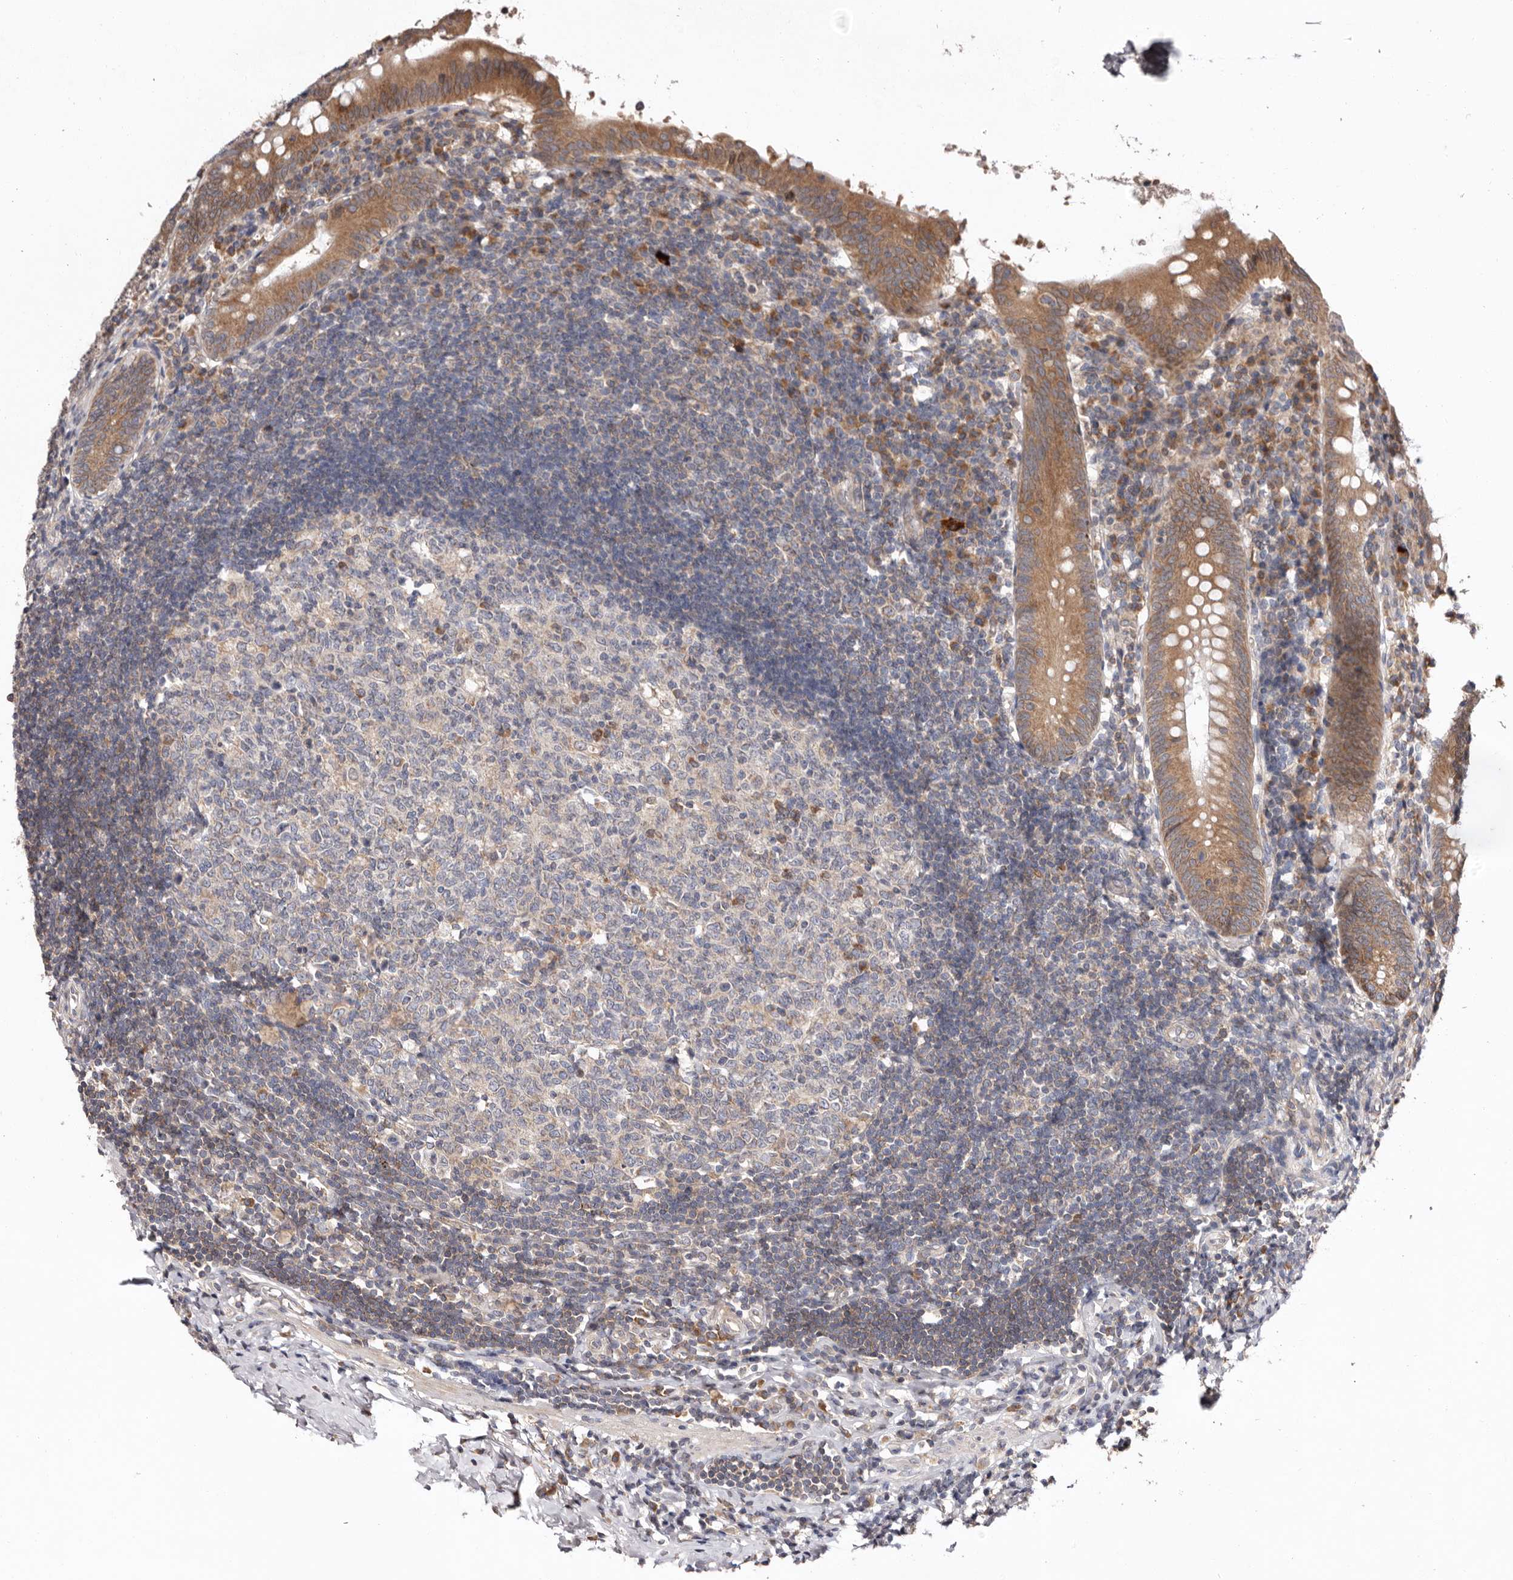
{"staining": {"intensity": "moderate", "quantity": ">75%", "location": "cytoplasmic/membranous"}, "tissue": "appendix", "cell_type": "Glandular cells", "image_type": "normal", "snomed": [{"axis": "morphology", "description": "Normal tissue, NOS"}, {"axis": "topography", "description": "Appendix"}], "caption": "High-power microscopy captured an immunohistochemistry (IHC) photomicrograph of normal appendix, revealing moderate cytoplasmic/membranous positivity in about >75% of glandular cells.", "gene": "TMUB1", "patient": {"sex": "female", "age": 54}}